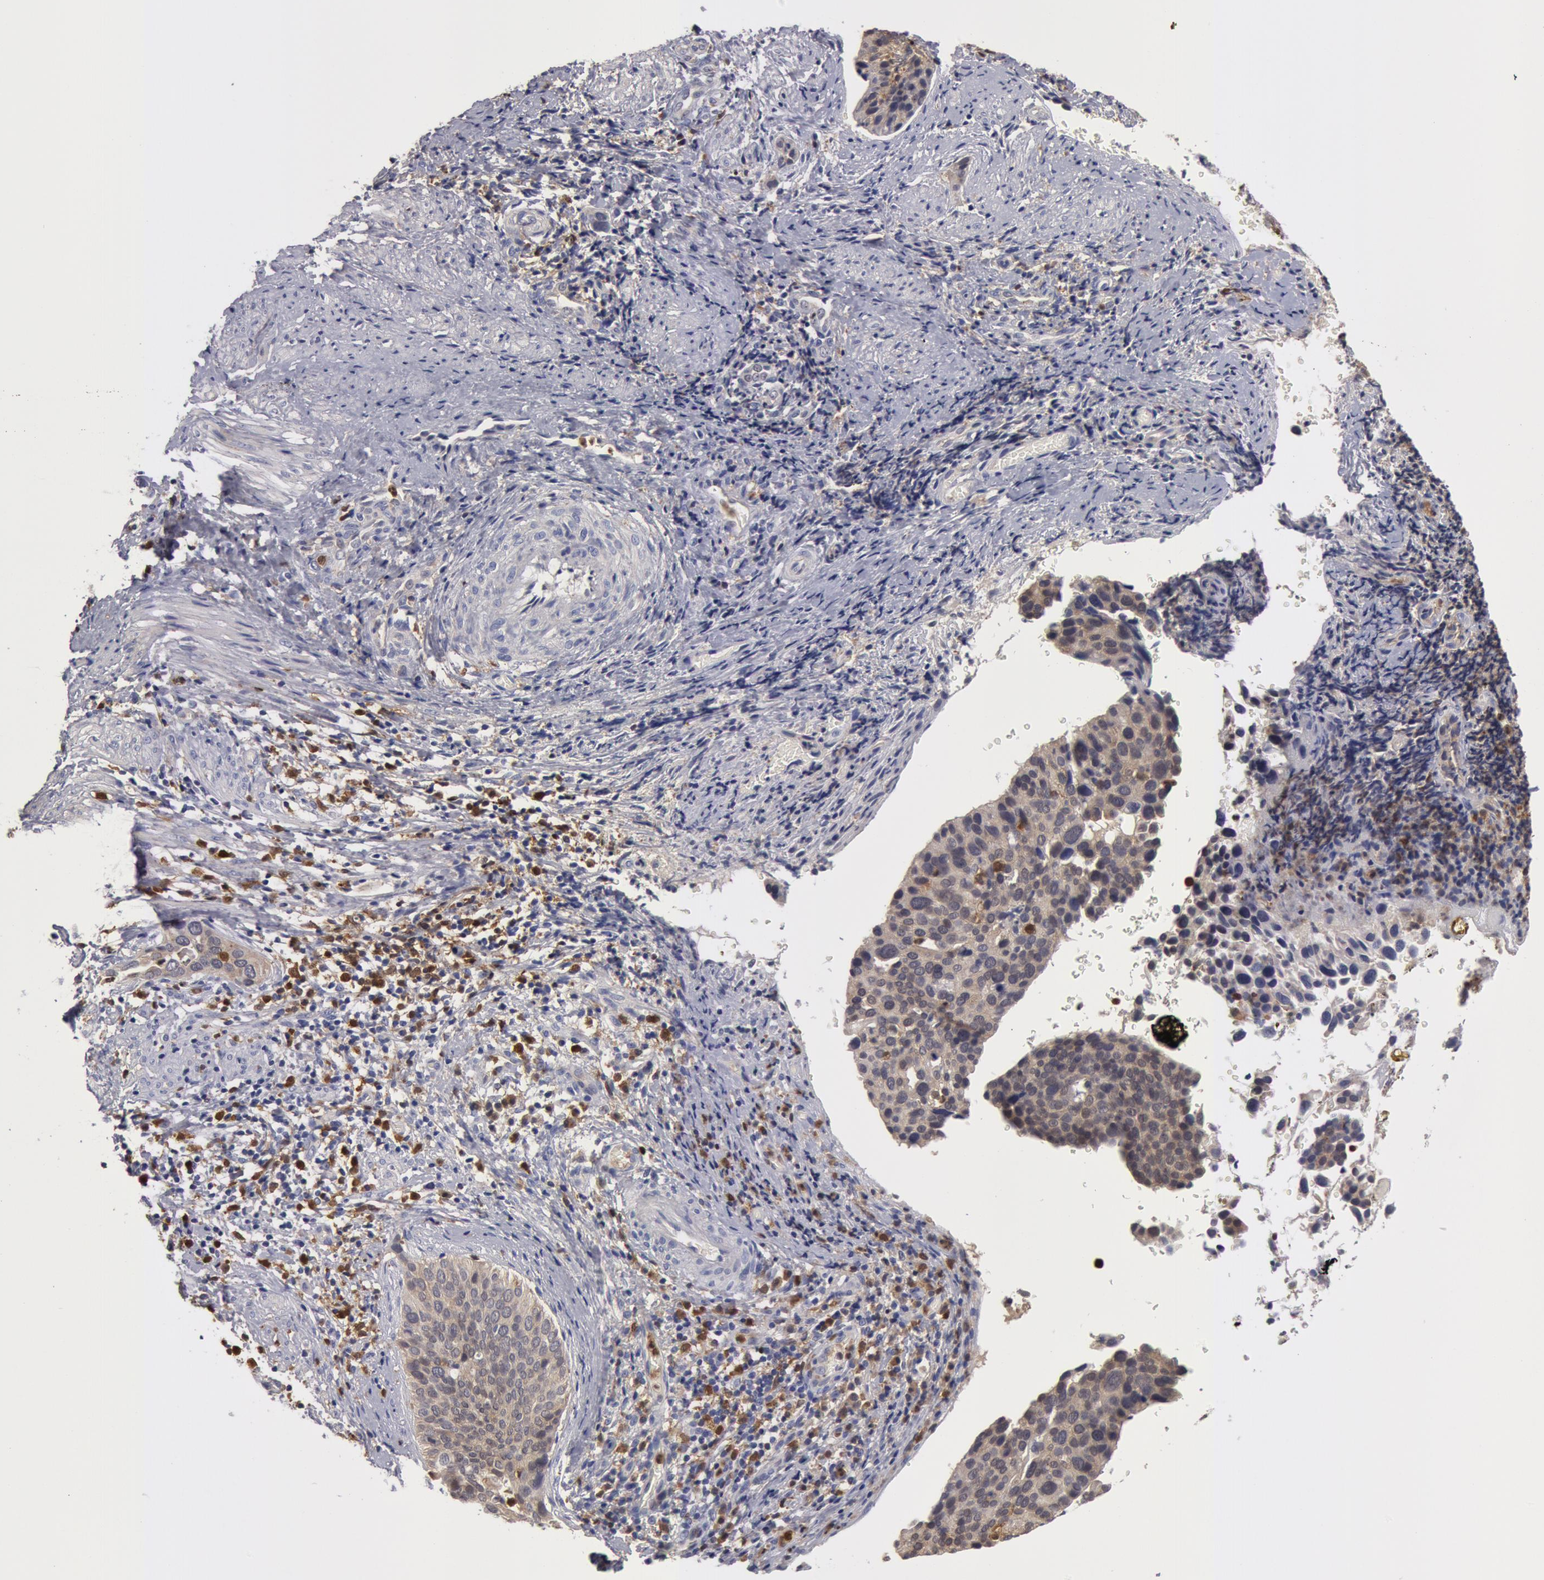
{"staining": {"intensity": "weak", "quantity": ">75%", "location": "cytoplasmic/membranous"}, "tissue": "cervical cancer", "cell_type": "Tumor cells", "image_type": "cancer", "snomed": [{"axis": "morphology", "description": "Squamous cell carcinoma, NOS"}, {"axis": "topography", "description": "Cervix"}], "caption": "A high-resolution photomicrograph shows immunohistochemistry staining of cervical squamous cell carcinoma, which exhibits weak cytoplasmic/membranous staining in about >75% of tumor cells.", "gene": "SYK", "patient": {"sex": "female", "age": 31}}